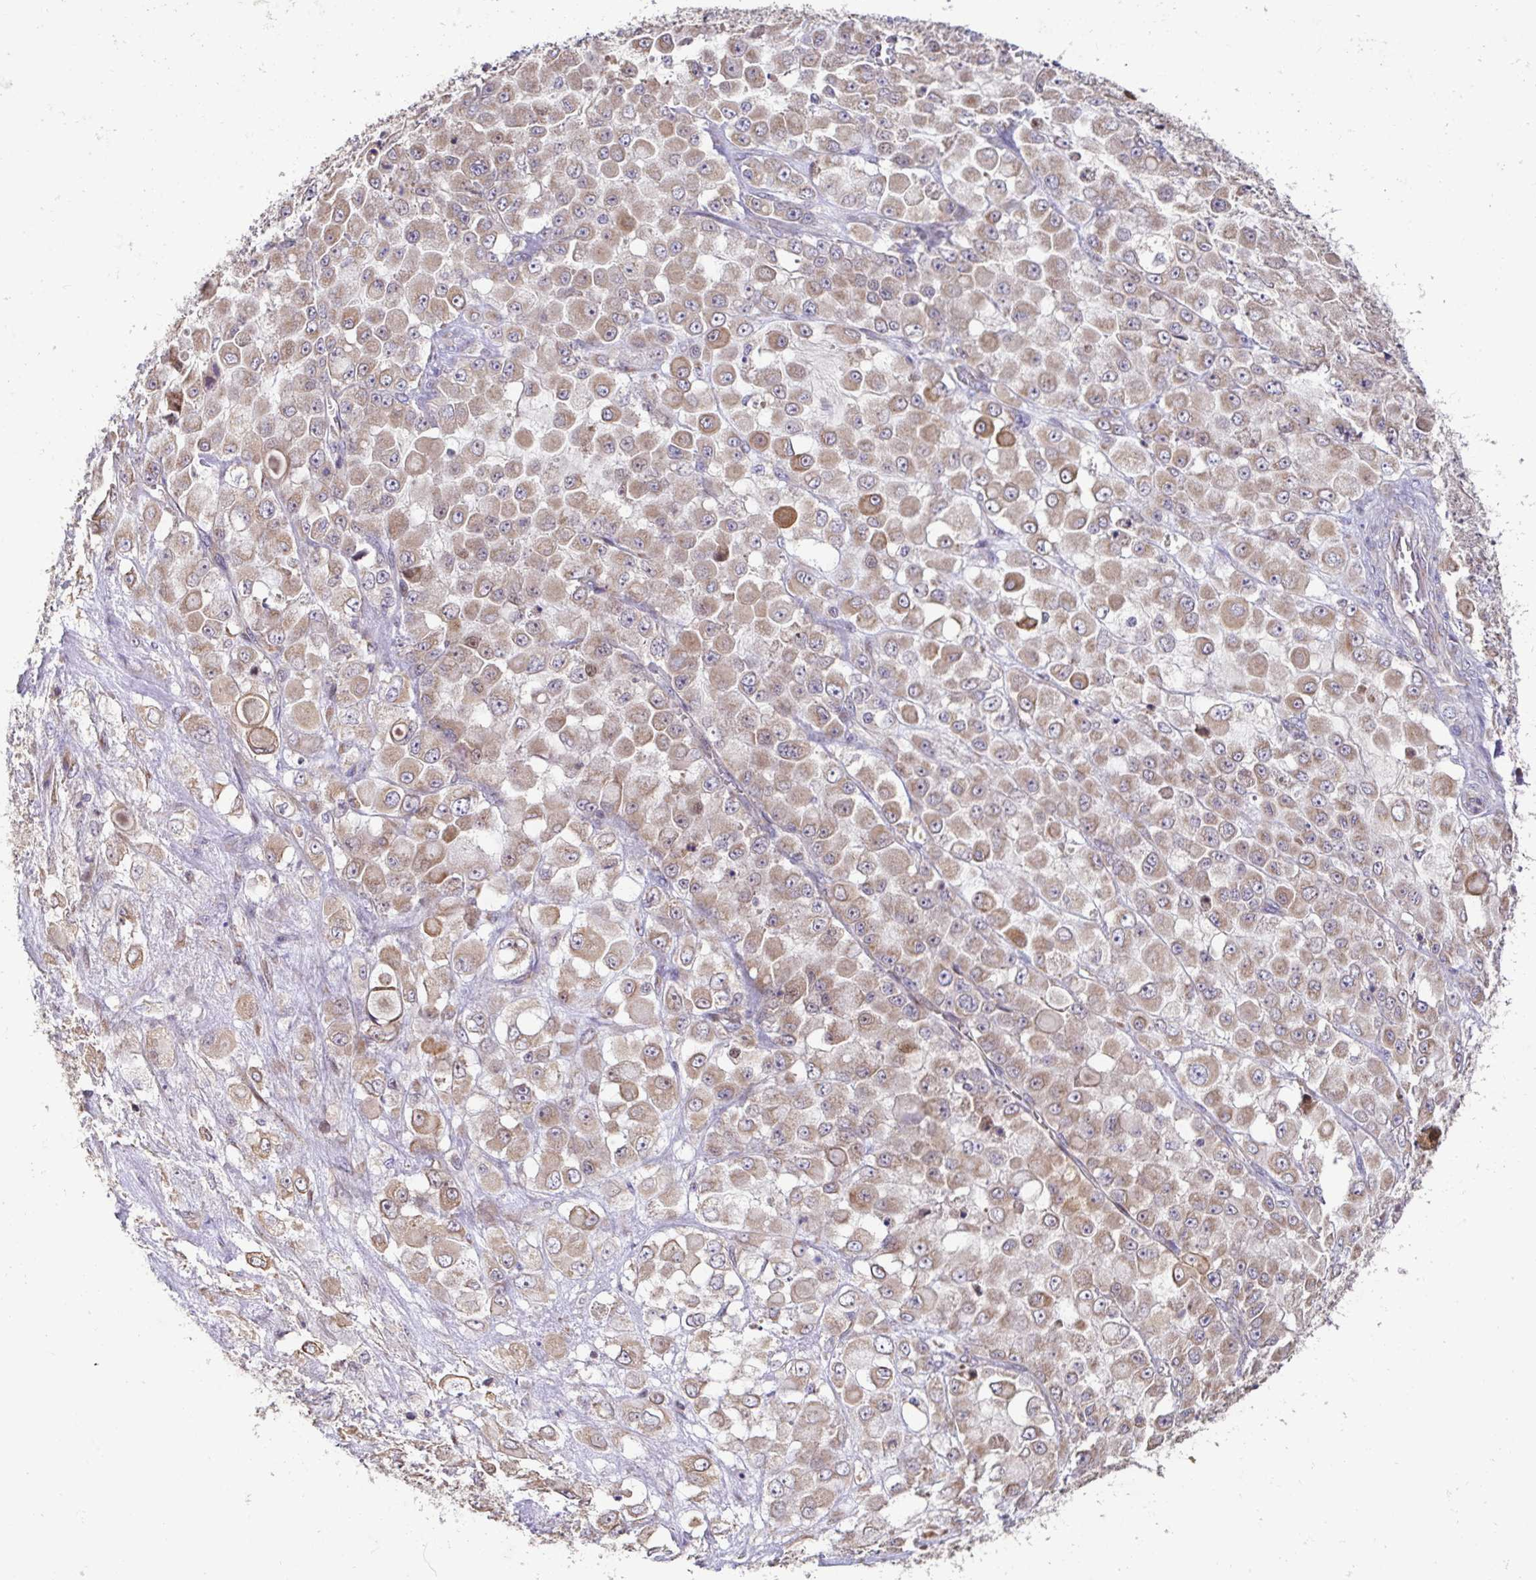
{"staining": {"intensity": "moderate", "quantity": ">75%", "location": "cytoplasmic/membranous"}, "tissue": "stomach cancer", "cell_type": "Tumor cells", "image_type": "cancer", "snomed": [{"axis": "morphology", "description": "Adenocarcinoma, NOS"}, {"axis": "topography", "description": "Stomach"}], "caption": "Protein analysis of stomach cancer (adenocarcinoma) tissue exhibits moderate cytoplasmic/membranous expression in about >75% of tumor cells.", "gene": "ELP1", "patient": {"sex": "female", "age": 76}}